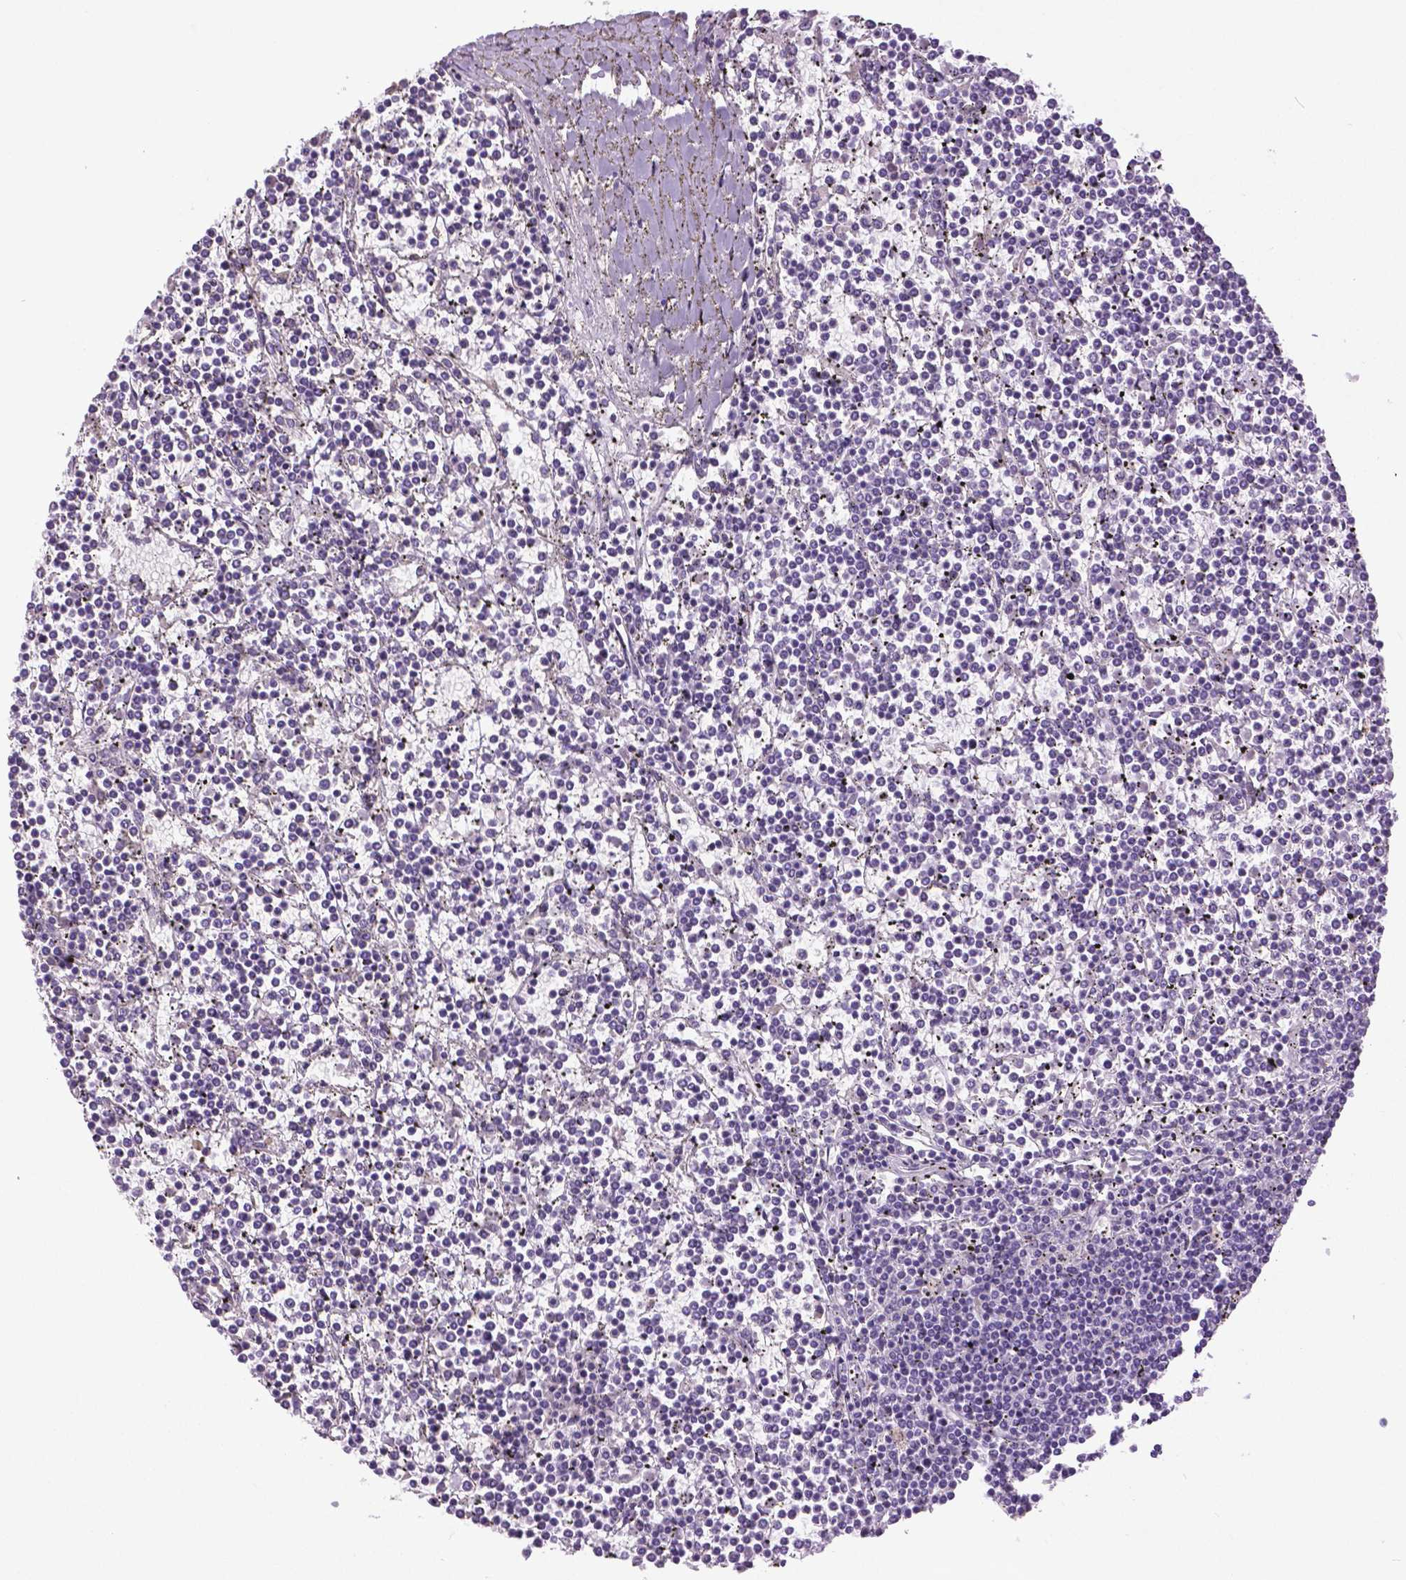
{"staining": {"intensity": "negative", "quantity": "none", "location": "none"}, "tissue": "lymphoma", "cell_type": "Tumor cells", "image_type": "cancer", "snomed": [{"axis": "morphology", "description": "Malignant lymphoma, non-Hodgkin's type, Low grade"}, {"axis": "topography", "description": "Spleen"}], "caption": "High power microscopy image of an immunohistochemistry (IHC) image of lymphoma, revealing no significant positivity in tumor cells. Brightfield microscopy of immunohistochemistry (IHC) stained with DAB (brown) and hematoxylin (blue), captured at high magnification.", "gene": "DNAH12", "patient": {"sex": "female", "age": 19}}